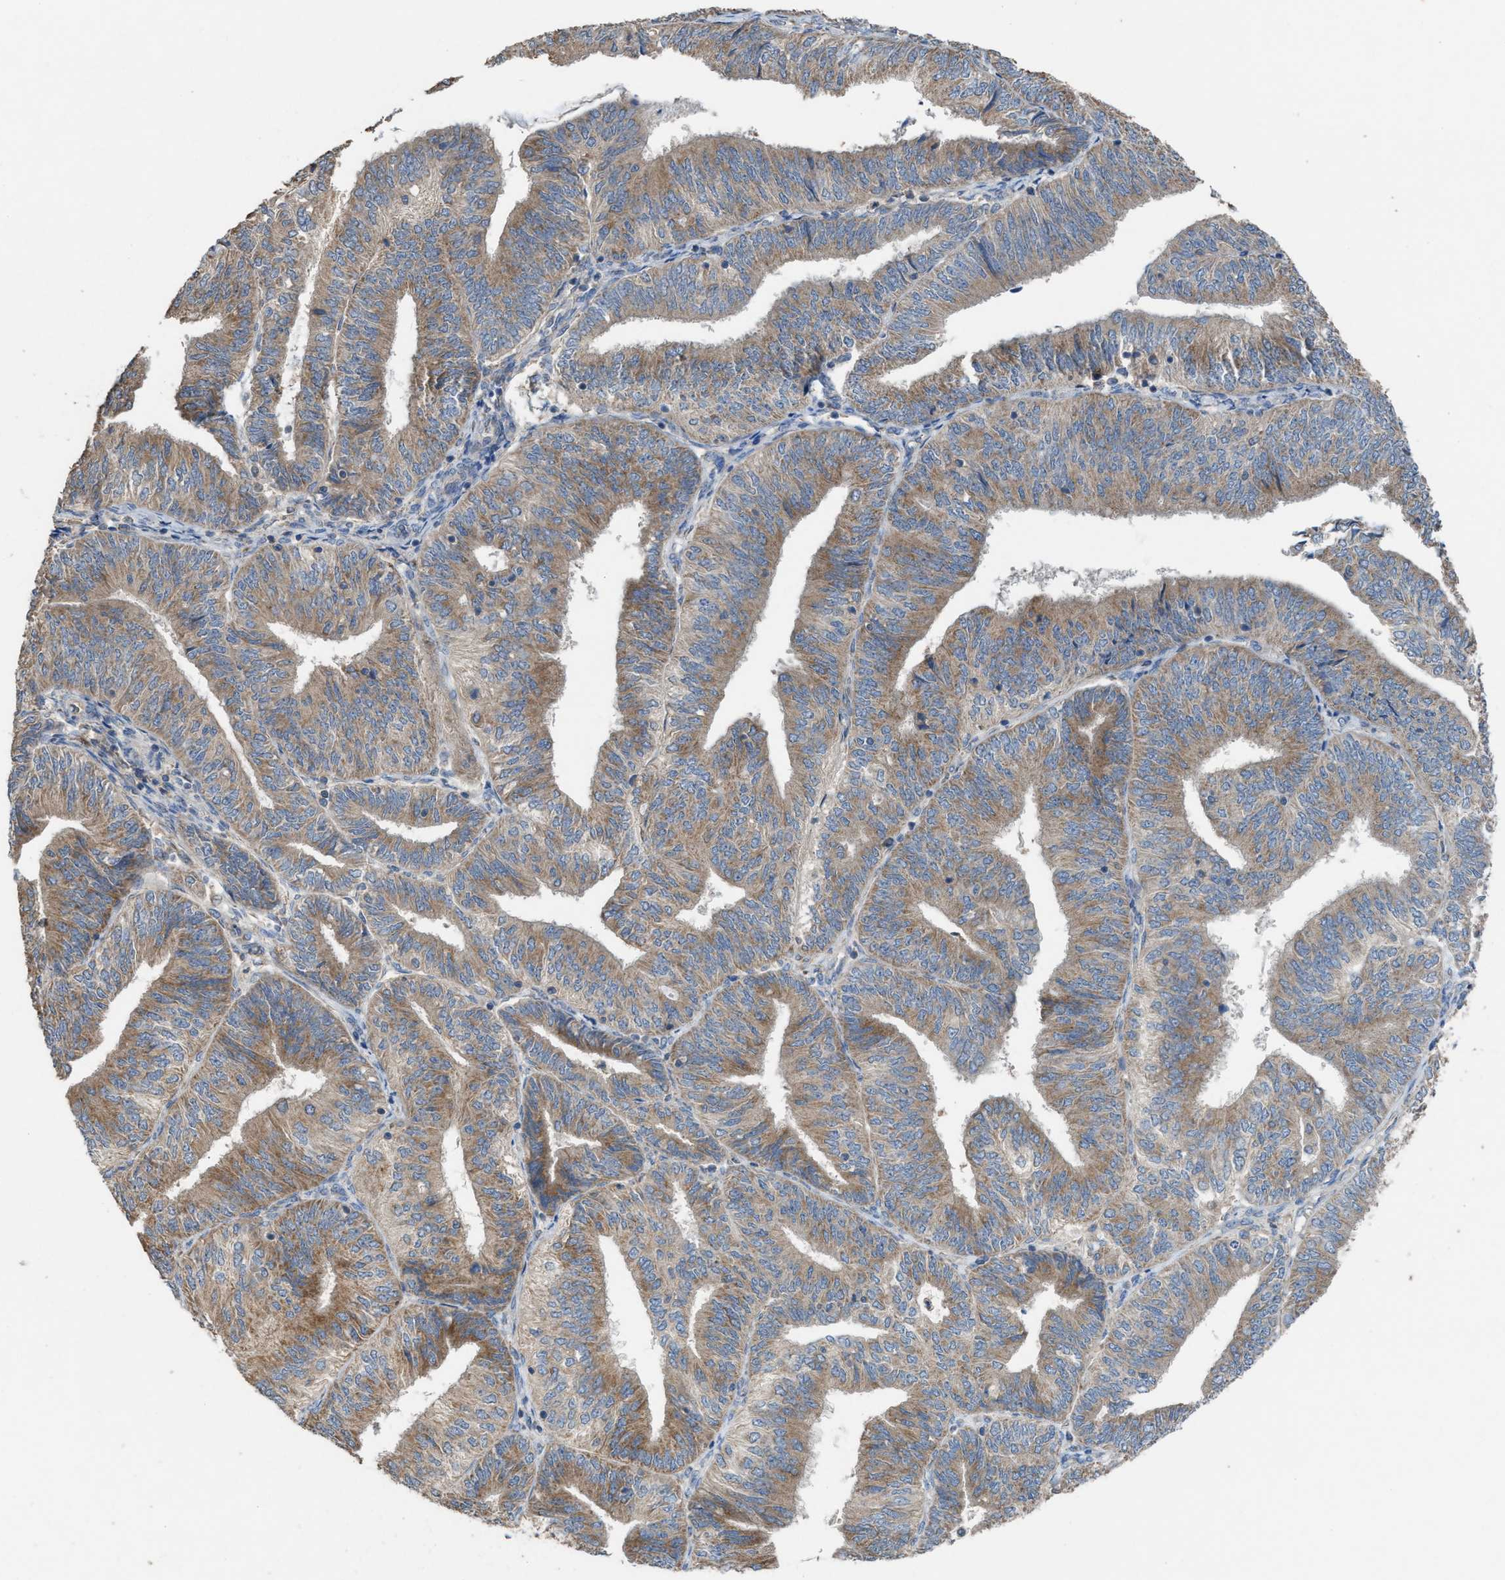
{"staining": {"intensity": "moderate", "quantity": ">75%", "location": "cytoplasmic/membranous"}, "tissue": "endometrial cancer", "cell_type": "Tumor cells", "image_type": "cancer", "snomed": [{"axis": "morphology", "description": "Adenocarcinoma, NOS"}, {"axis": "topography", "description": "Endometrium"}], "caption": "Immunohistochemical staining of adenocarcinoma (endometrial) displays moderate cytoplasmic/membranous protein expression in approximately >75% of tumor cells.", "gene": "TPK1", "patient": {"sex": "female", "age": 58}}